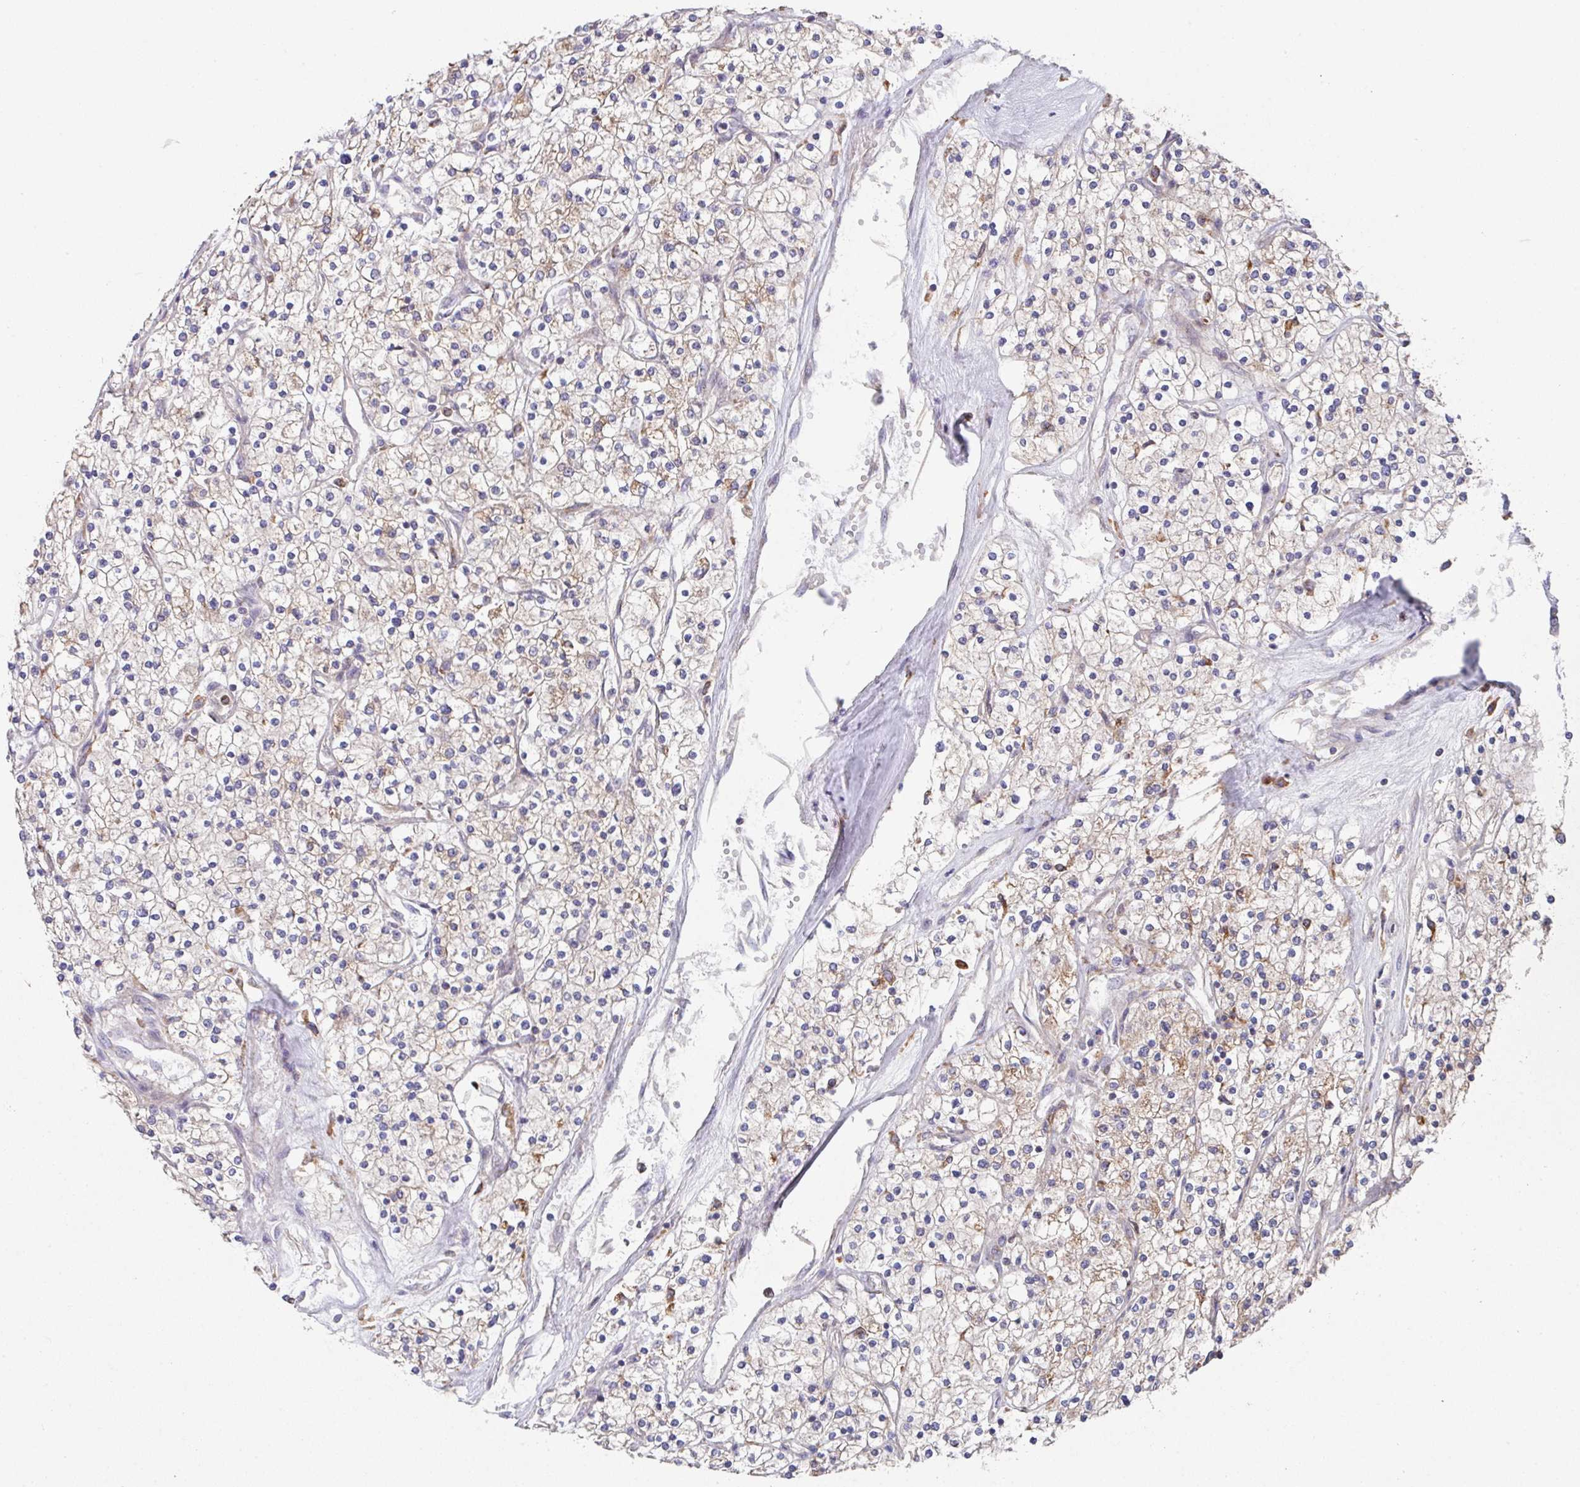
{"staining": {"intensity": "weak", "quantity": "25%-75%", "location": "cytoplasmic/membranous"}, "tissue": "renal cancer", "cell_type": "Tumor cells", "image_type": "cancer", "snomed": [{"axis": "morphology", "description": "Adenocarcinoma, NOS"}, {"axis": "topography", "description": "Kidney"}], "caption": "Protein analysis of adenocarcinoma (renal) tissue shows weak cytoplasmic/membranous expression in approximately 25%-75% of tumor cells.", "gene": "TRIM14", "patient": {"sex": "male", "age": 80}}